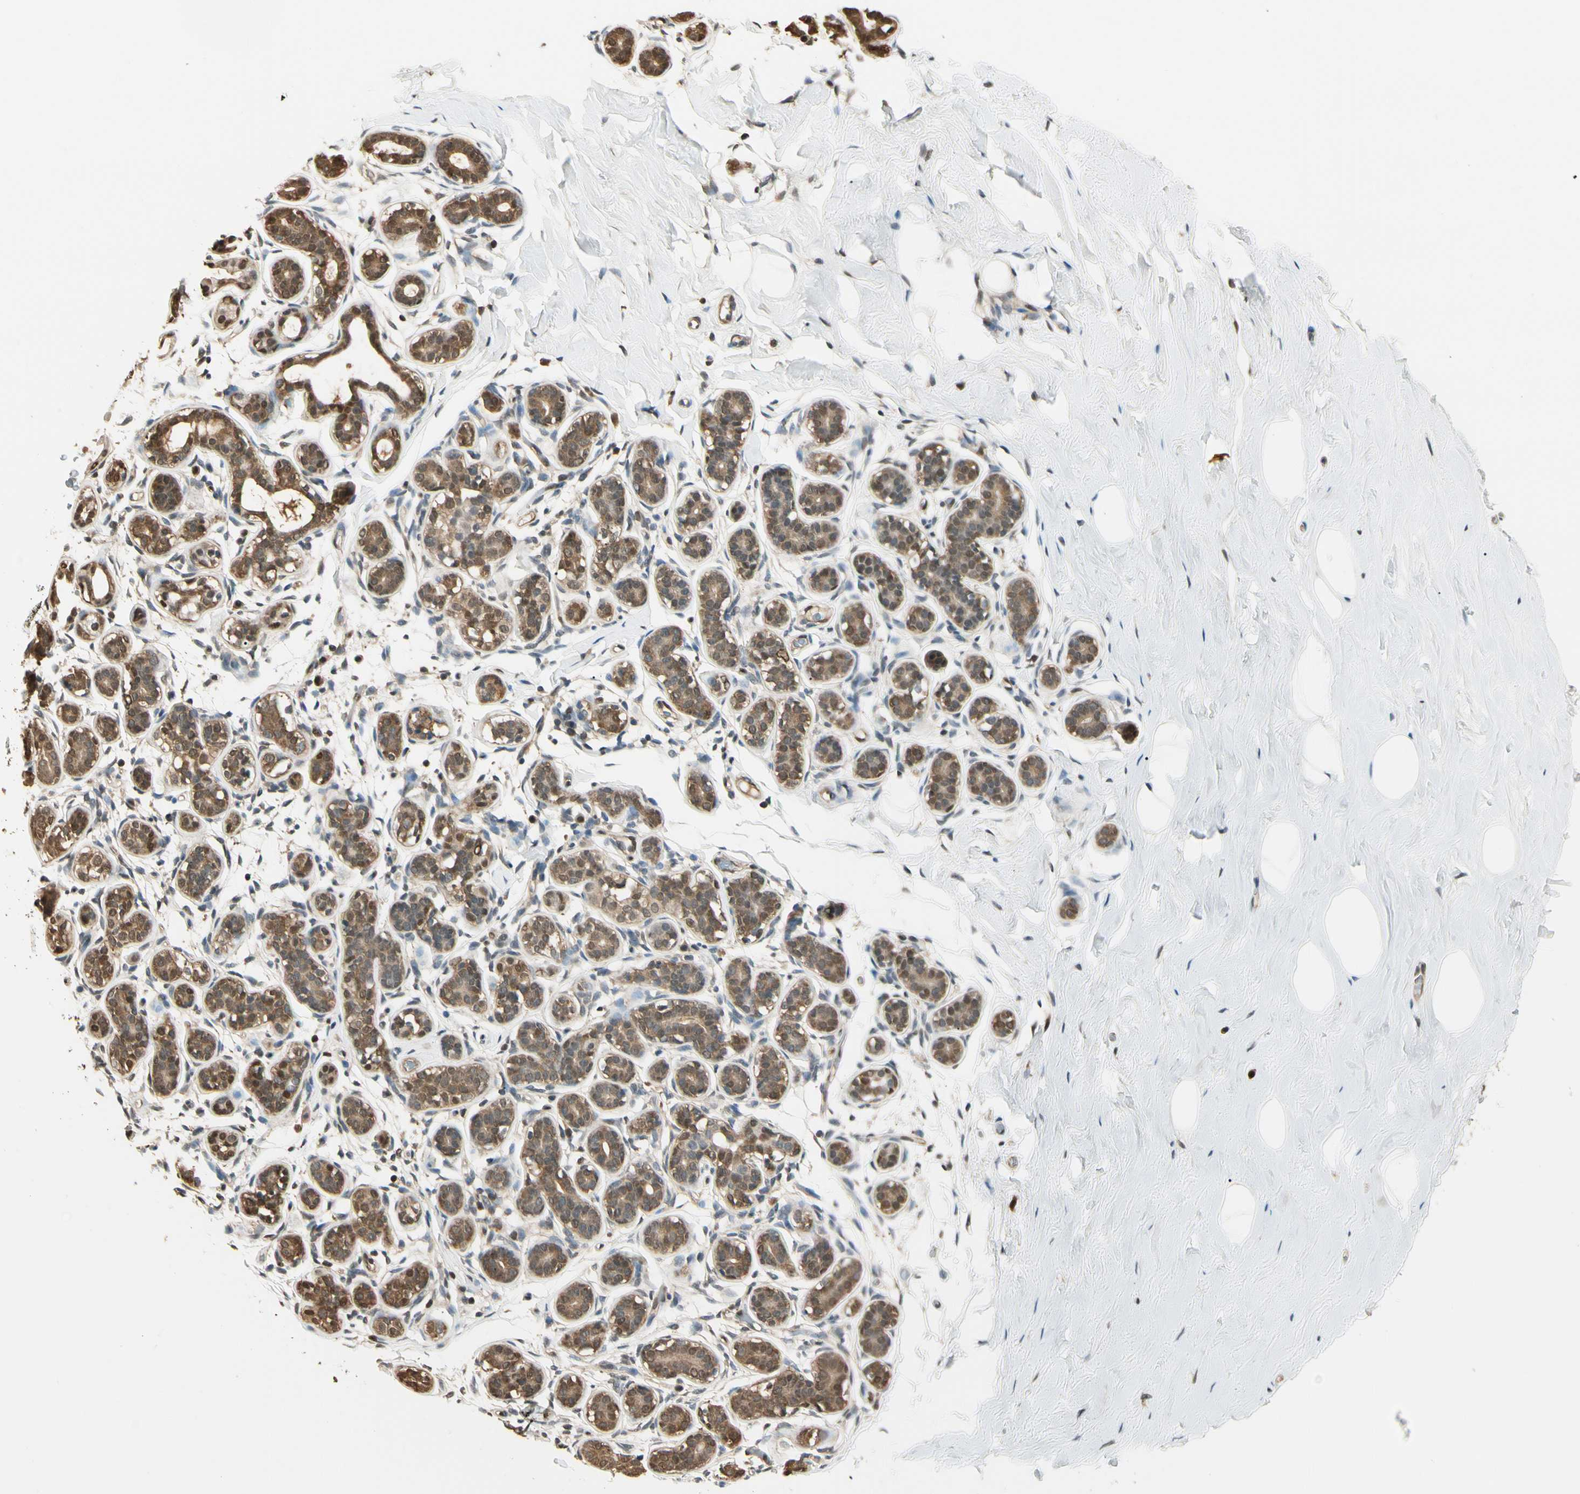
{"staining": {"intensity": "weak", "quantity": ">75%", "location": "cytoplasmic/membranous,nuclear"}, "tissue": "breast", "cell_type": "Adipocytes", "image_type": "normal", "snomed": [{"axis": "morphology", "description": "Normal tissue, NOS"}, {"axis": "topography", "description": "Breast"}], "caption": "The immunohistochemical stain highlights weak cytoplasmic/membranous,nuclear staining in adipocytes of benign breast.", "gene": "PNCK", "patient": {"sex": "female", "age": 75}}